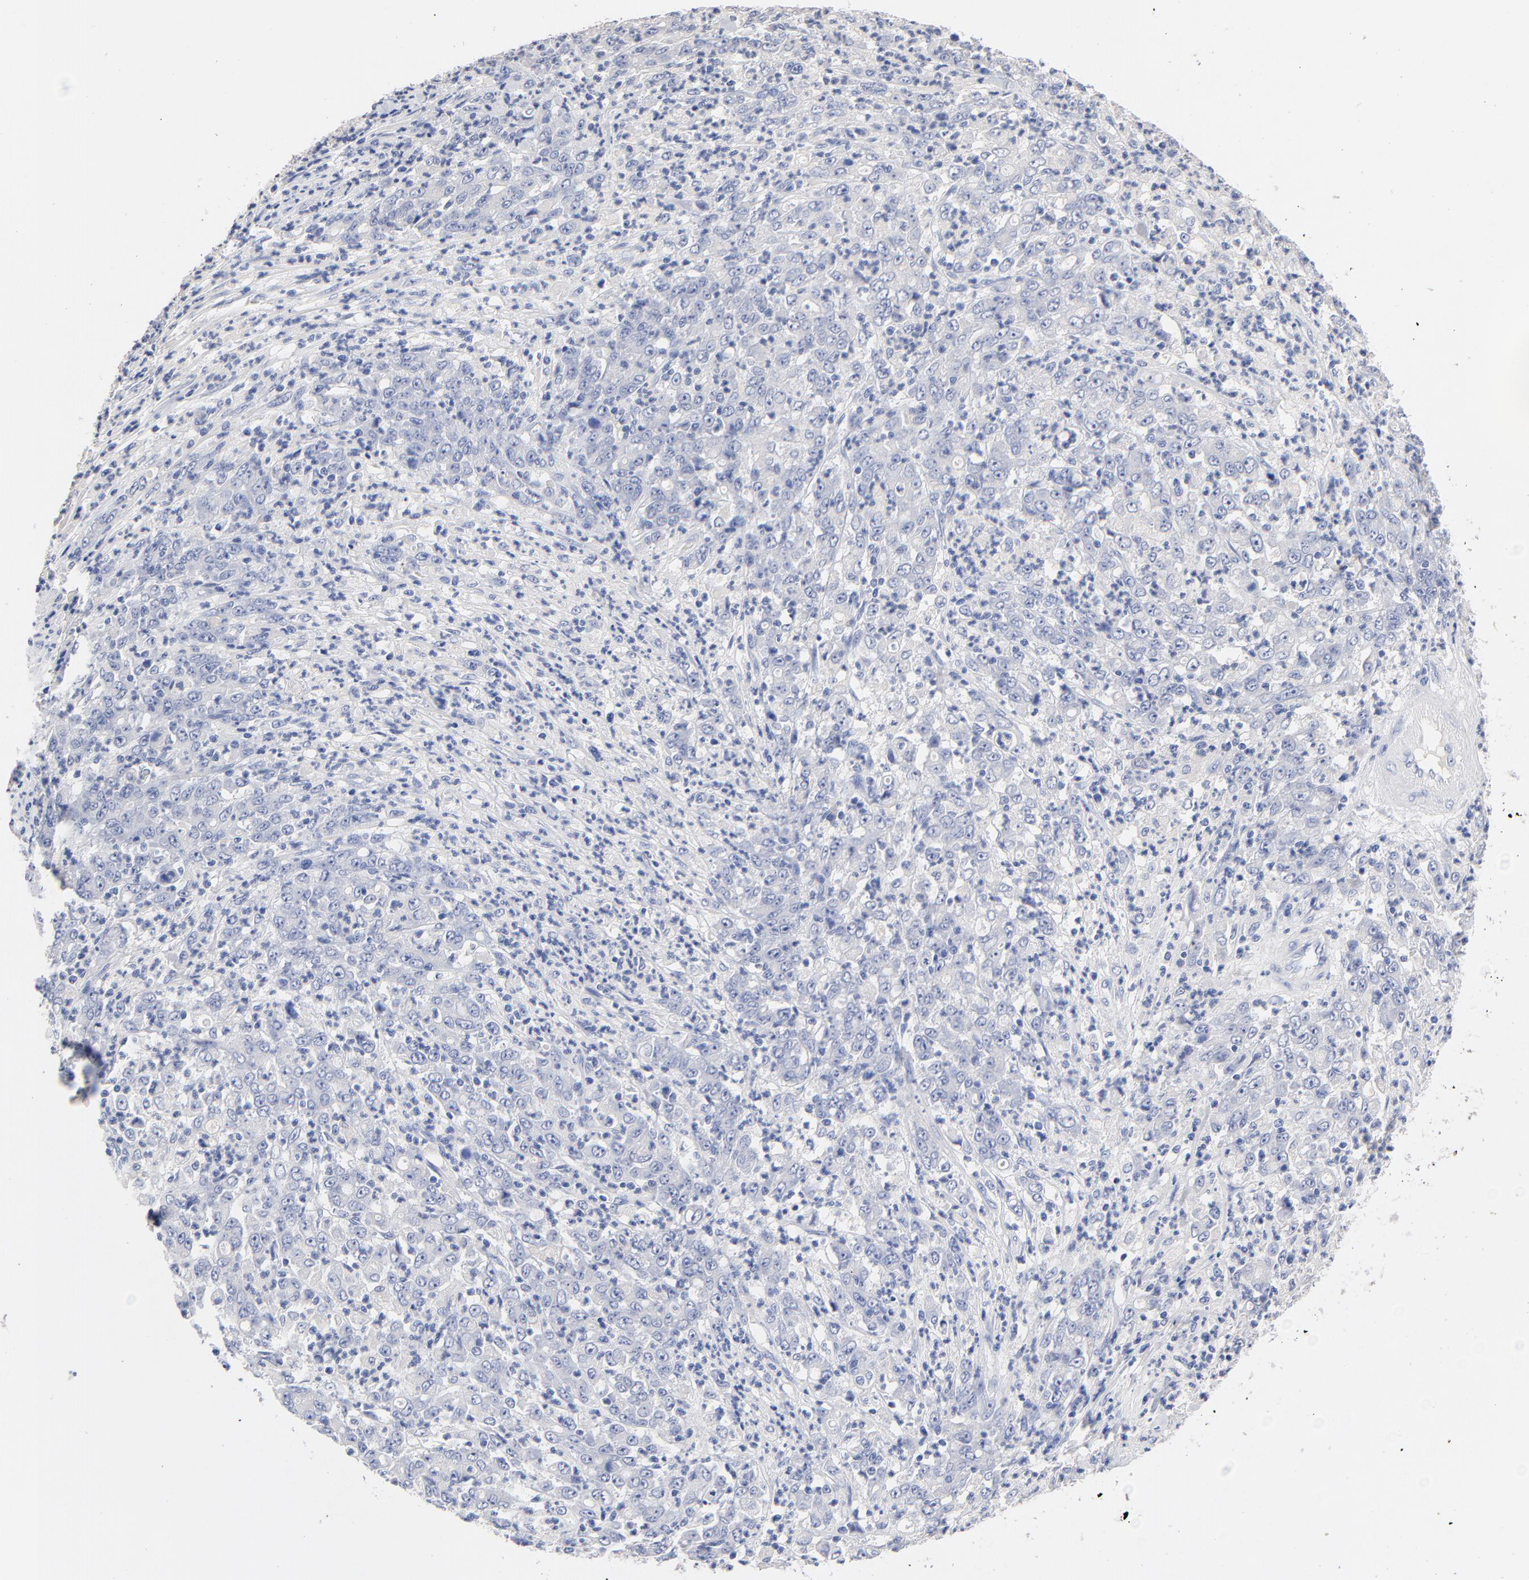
{"staining": {"intensity": "negative", "quantity": "none", "location": "none"}, "tissue": "stomach cancer", "cell_type": "Tumor cells", "image_type": "cancer", "snomed": [{"axis": "morphology", "description": "Adenocarcinoma, NOS"}, {"axis": "topography", "description": "Stomach, lower"}], "caption": "The image displays no significant staining in tumor cells of stomach adenocarcinoma.", "gene": "CPS1", "patient": {"sex": "female", "age": 71}}